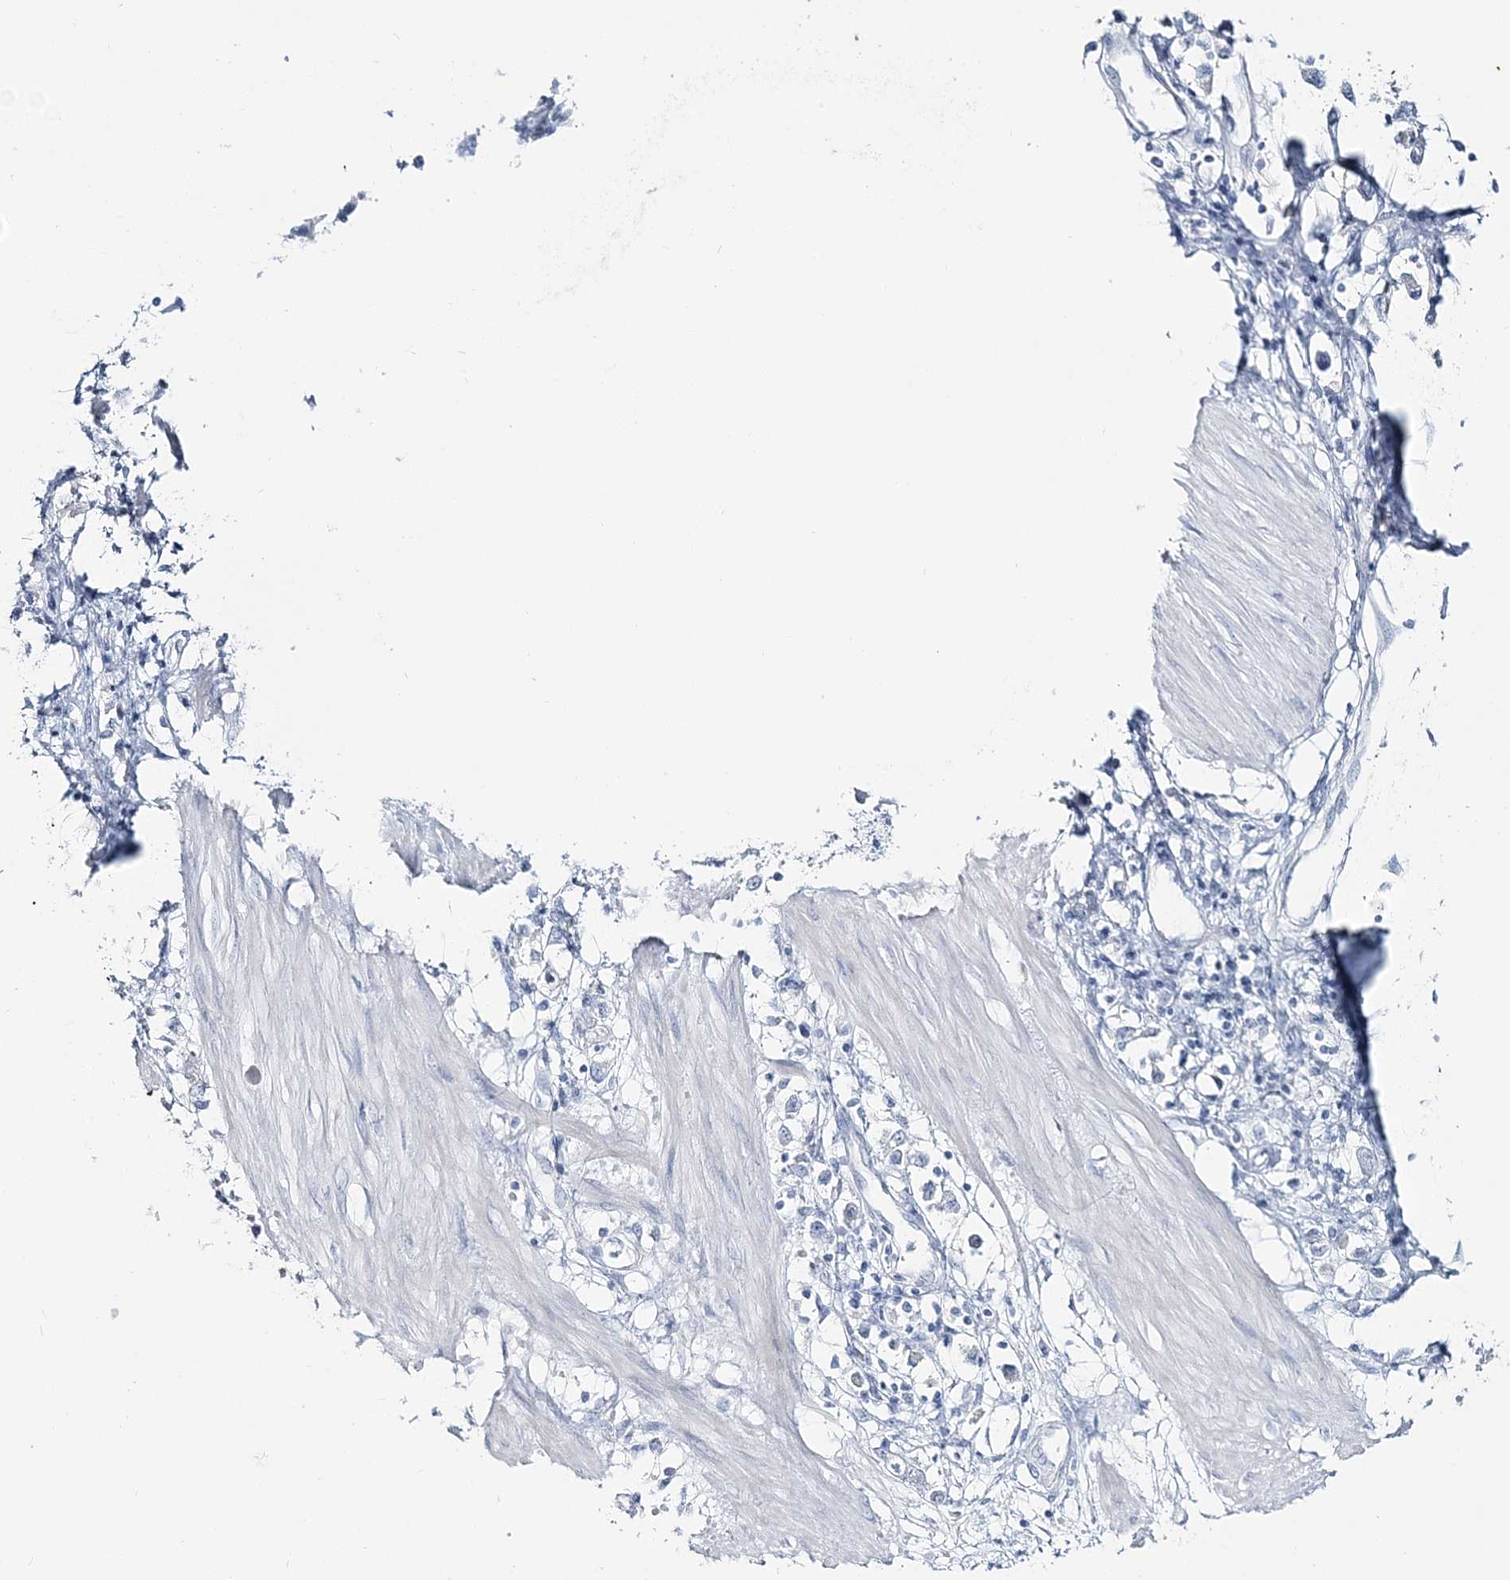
{"staining": {"intensity": "negative", "quantity": "none", "location": "none"}, "tissue": "stomach cancer", "cell_type": "Tumor cells", "image_type": "cancer", "snomed": [{"axis": "morphology", "description": "Adenocarcinoma, NOS"}, {"axis": "topography", "description": "Stomach"}], "caption": "Image shows no protein staining in tumor cells of stomach adenocarcinoma tissue. (DAB IHC, high magnification).", "gene": "CYP3A4", "patient": {"sex": "female", "age": 76}}